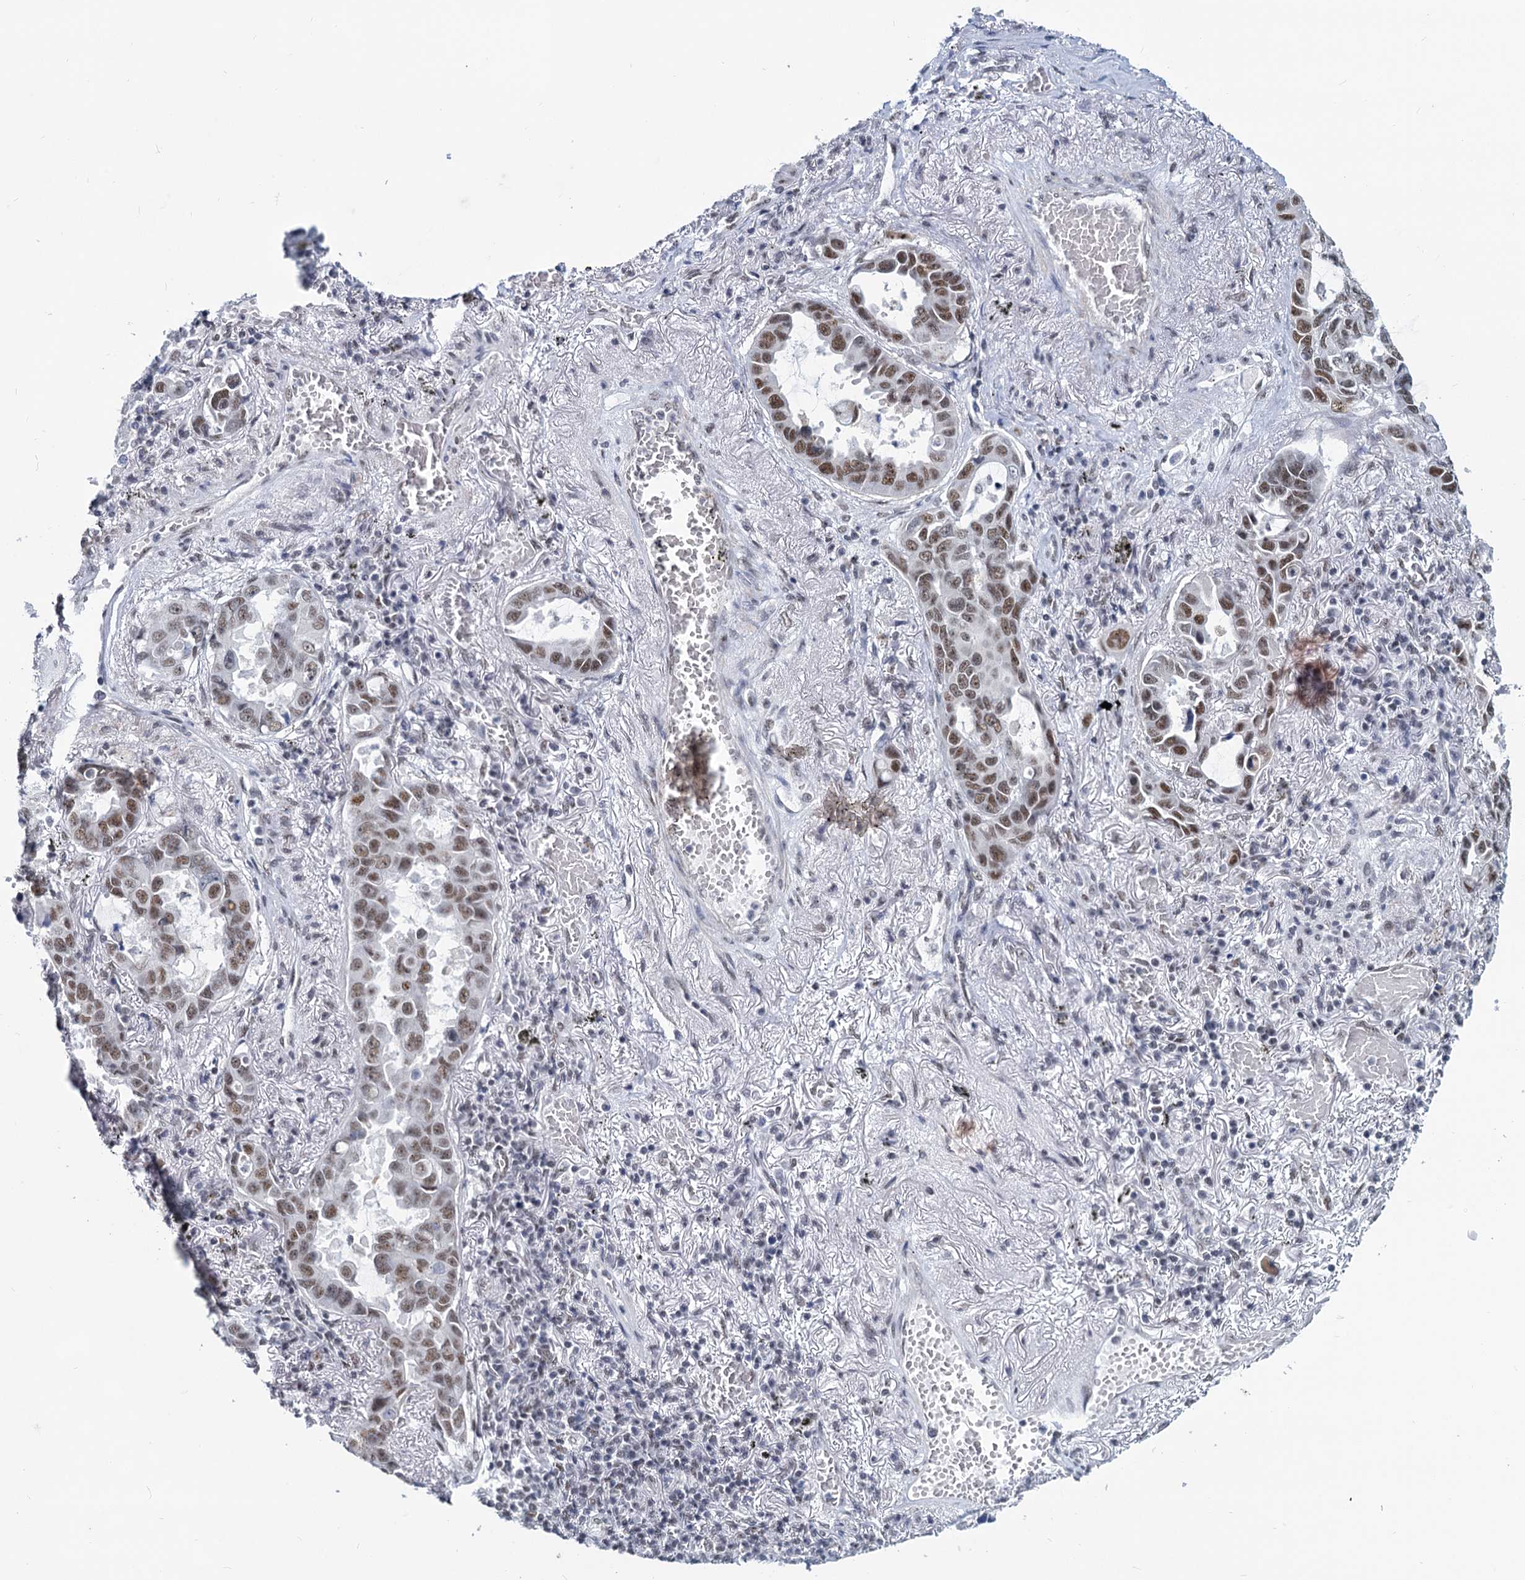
{"staining": {"intensity": "moderate", "quantity": ">75%", "location": "nuclear"}, "tissue": "lung cancer", "cell_type": "Tumor cells", "image_type": "cancer", "snomed": [{"axis": "morphology", "description": "Adenocarcinoma, NOS"}, {"axis": "topography", "description": "Lung"}], "caption": "IHC staining of lung cancer (adenocarcinoma), which displays medium levels of moderate nuclear staining in about >75% of tumor cells indicating moderate nuclear protein staining. The staining was performed using DAB (brown) for protein detection and nuclei were counterstained in hematoxylin (blue).", "gene": "METTL14", "patient": {"sex": "male", "age": 64}}